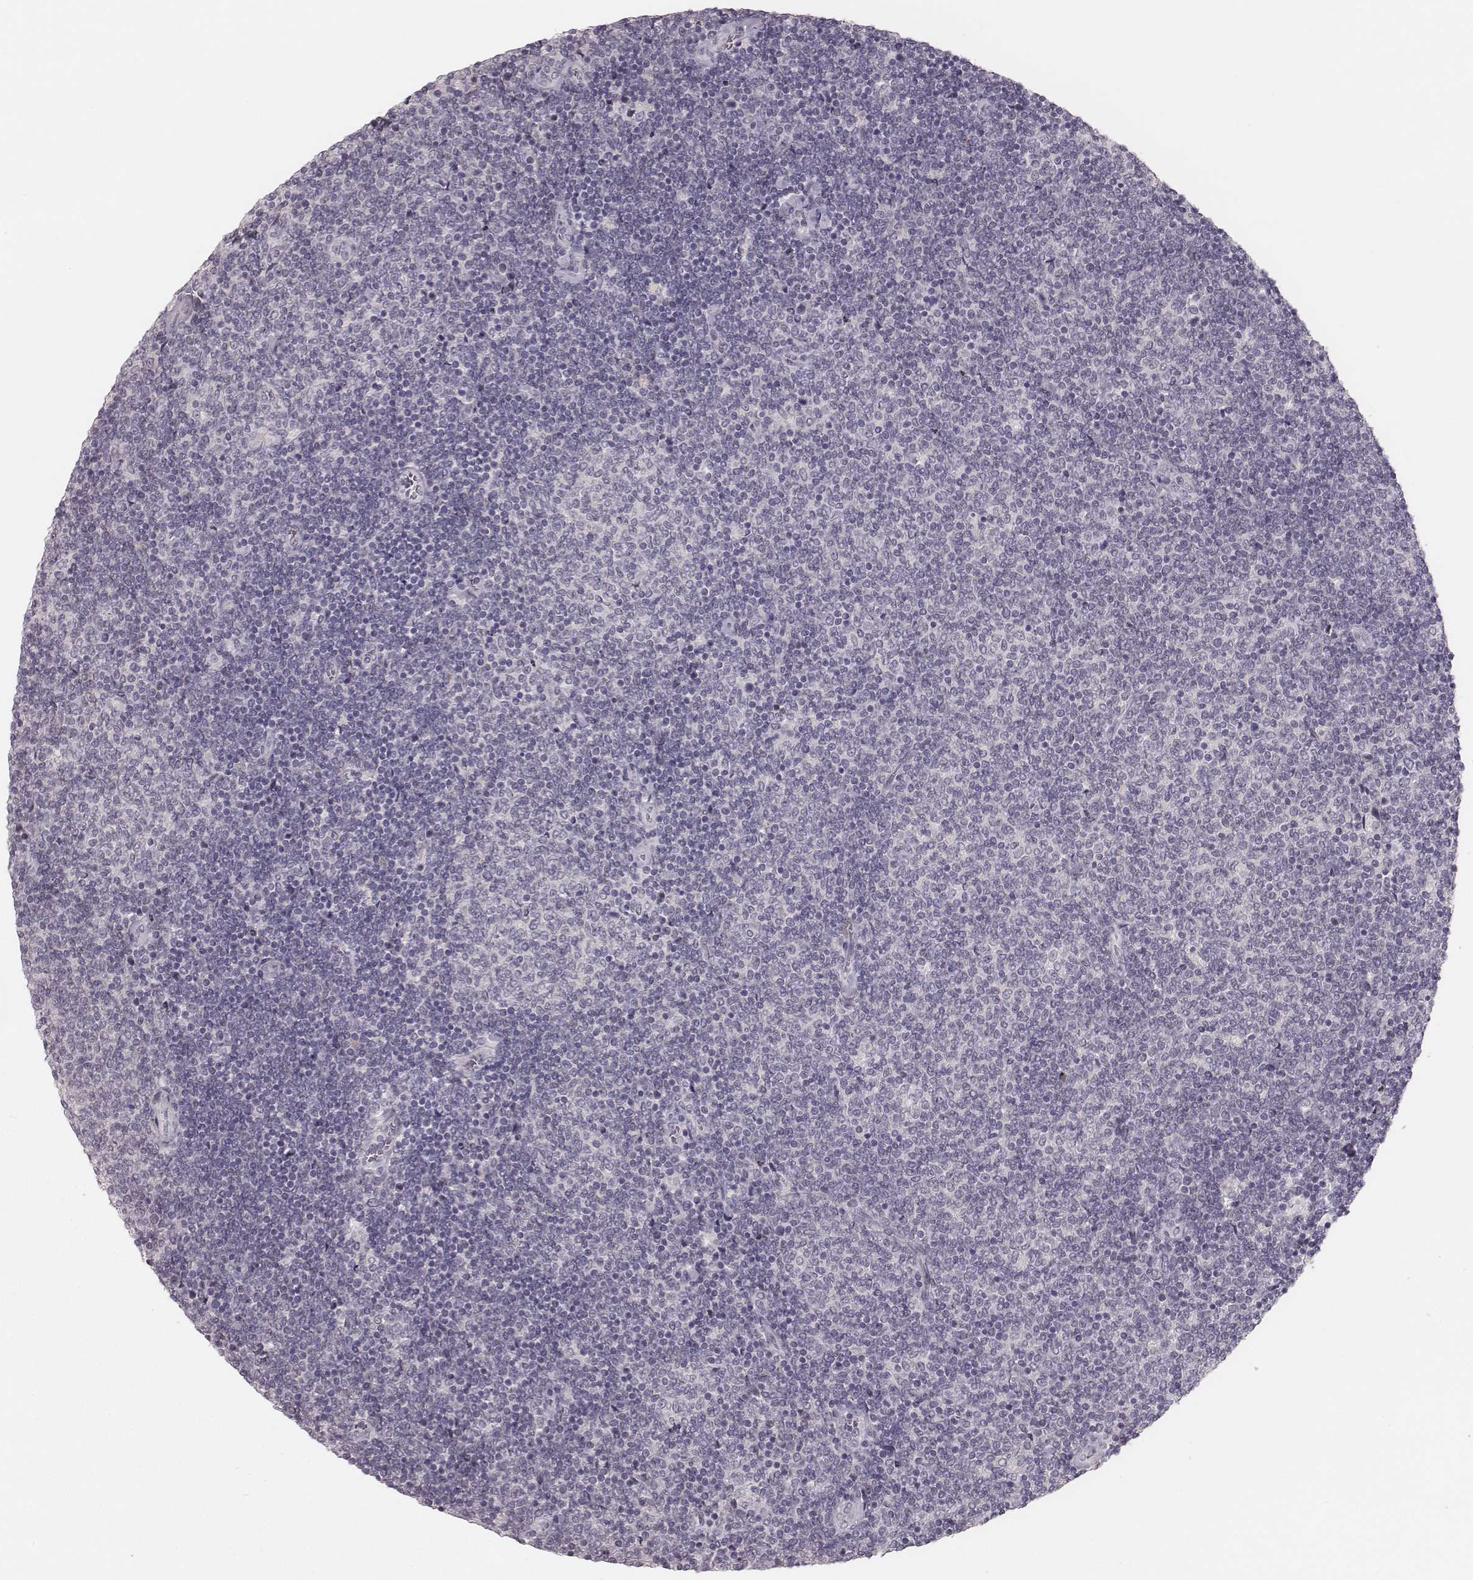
{"staining": {"intensity": "negative", "quantity": "none", "location": "none"}, "tissue": "lymphoma", "cell_type": "Tumor cells", "image_type": "cancer", "snomed": [{"axis": "morphology", "description": "Malignant lymphoma, non-Hodgkin's type, Low grade"}, {"axis": "topography", "description": "Lymph node"}], "caption": "This is an IHC photomicrograph of malignant lymphoma, non-Hodgkin's type (low-grade). There is no staining in tumor cells.", "gene": "LY6K", "patient": {"sex": "male", "age": 52}}